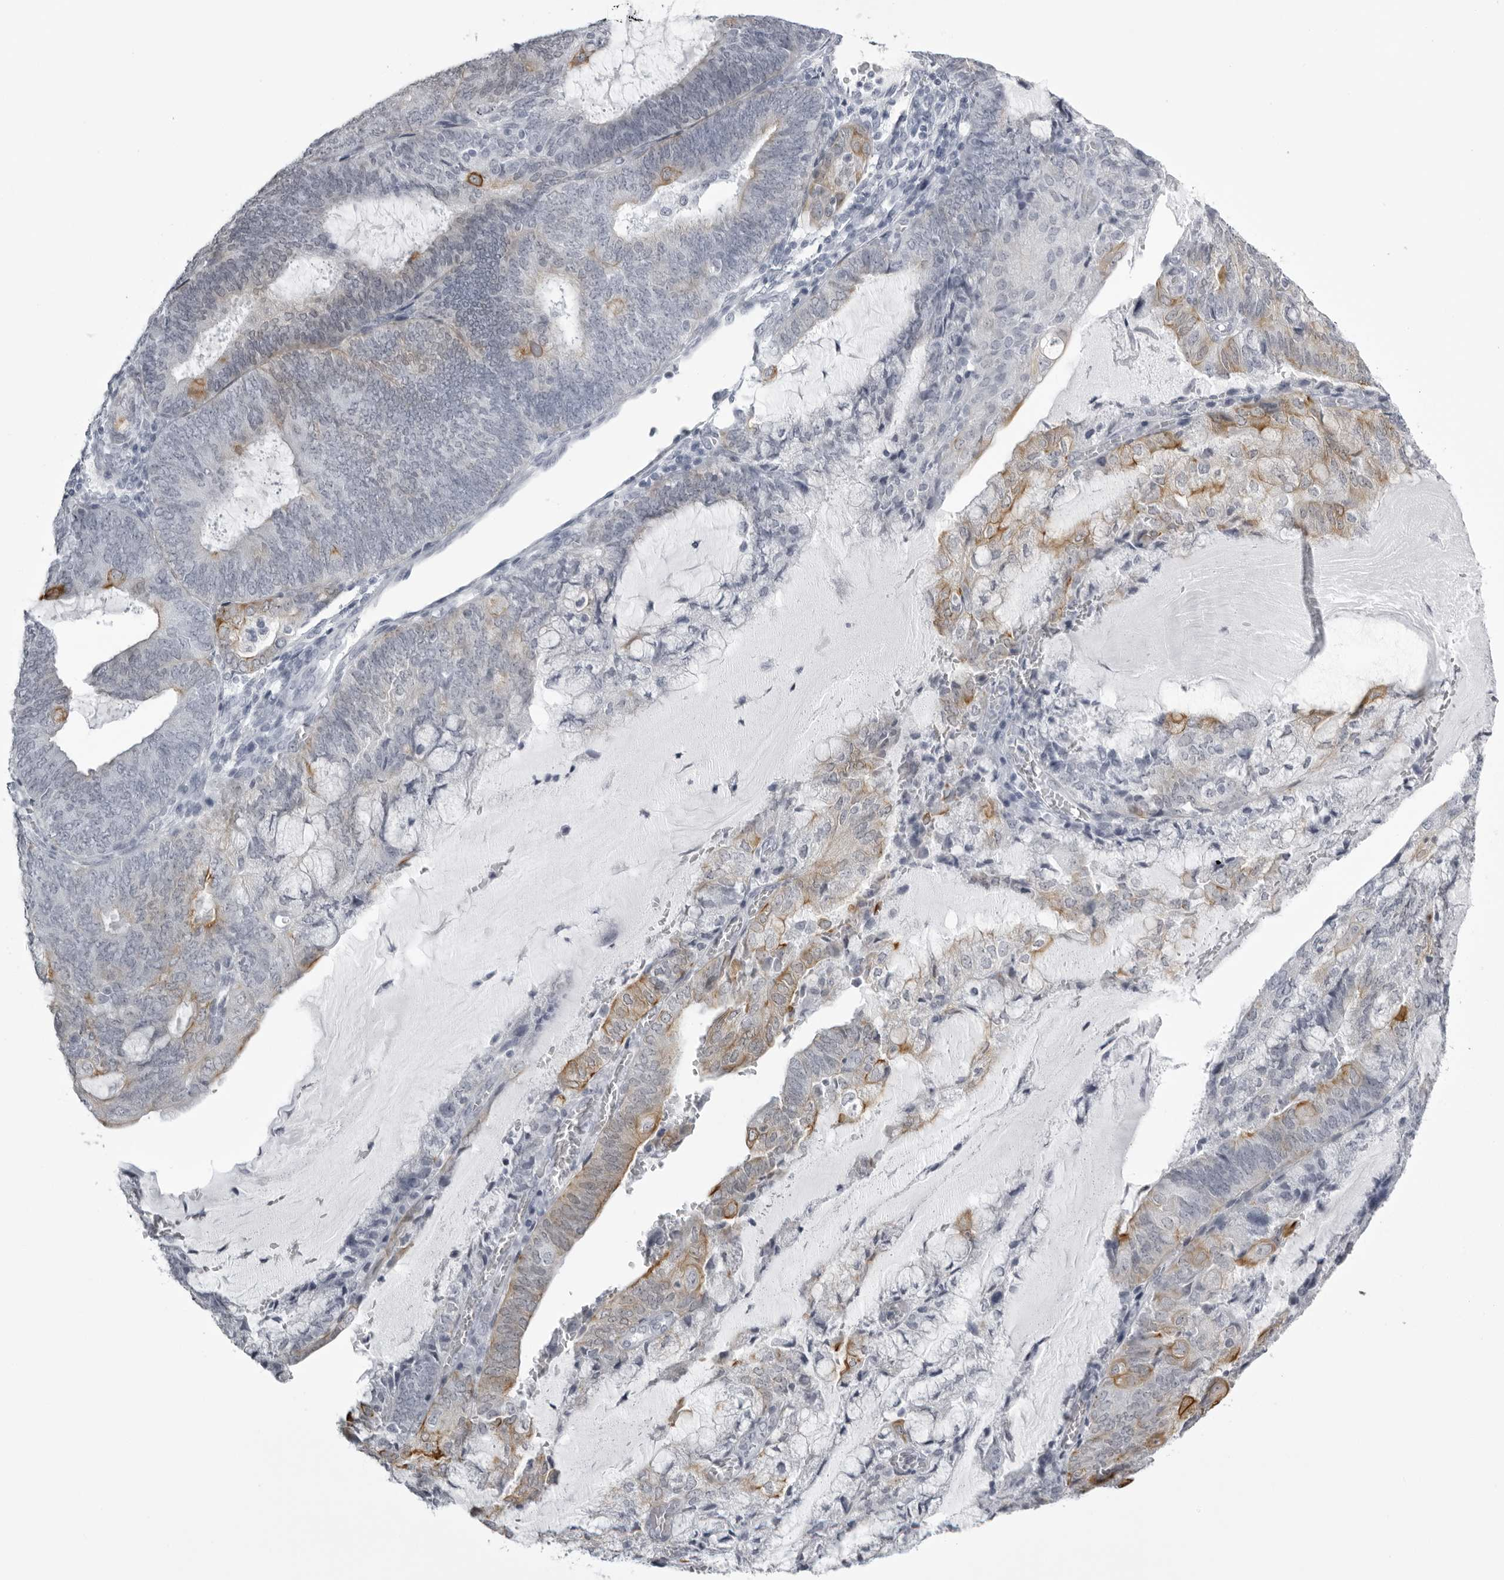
{"staining": {"intensity": "moderate", "quantity": "<25%", "location": "cytoplasmic/membranous"}, "tissue": "endometrial cancer", "cell_type": "Tumor cells", "image_type": "cancer", "snomed": [{"axis": "morphology", "description": "Adenocarcinoma, NOS"}, {"axis": "topography", "description": "Endometrium"}], "caption": "IHC (DAB) staining of adenocarcinoma (endometrial) reveals moderate cytoplasmic/membranous protein expression in approximately <25% of tumor cells.", "gene": "UROD", "patient": {"sex": "female", "age": 81}}